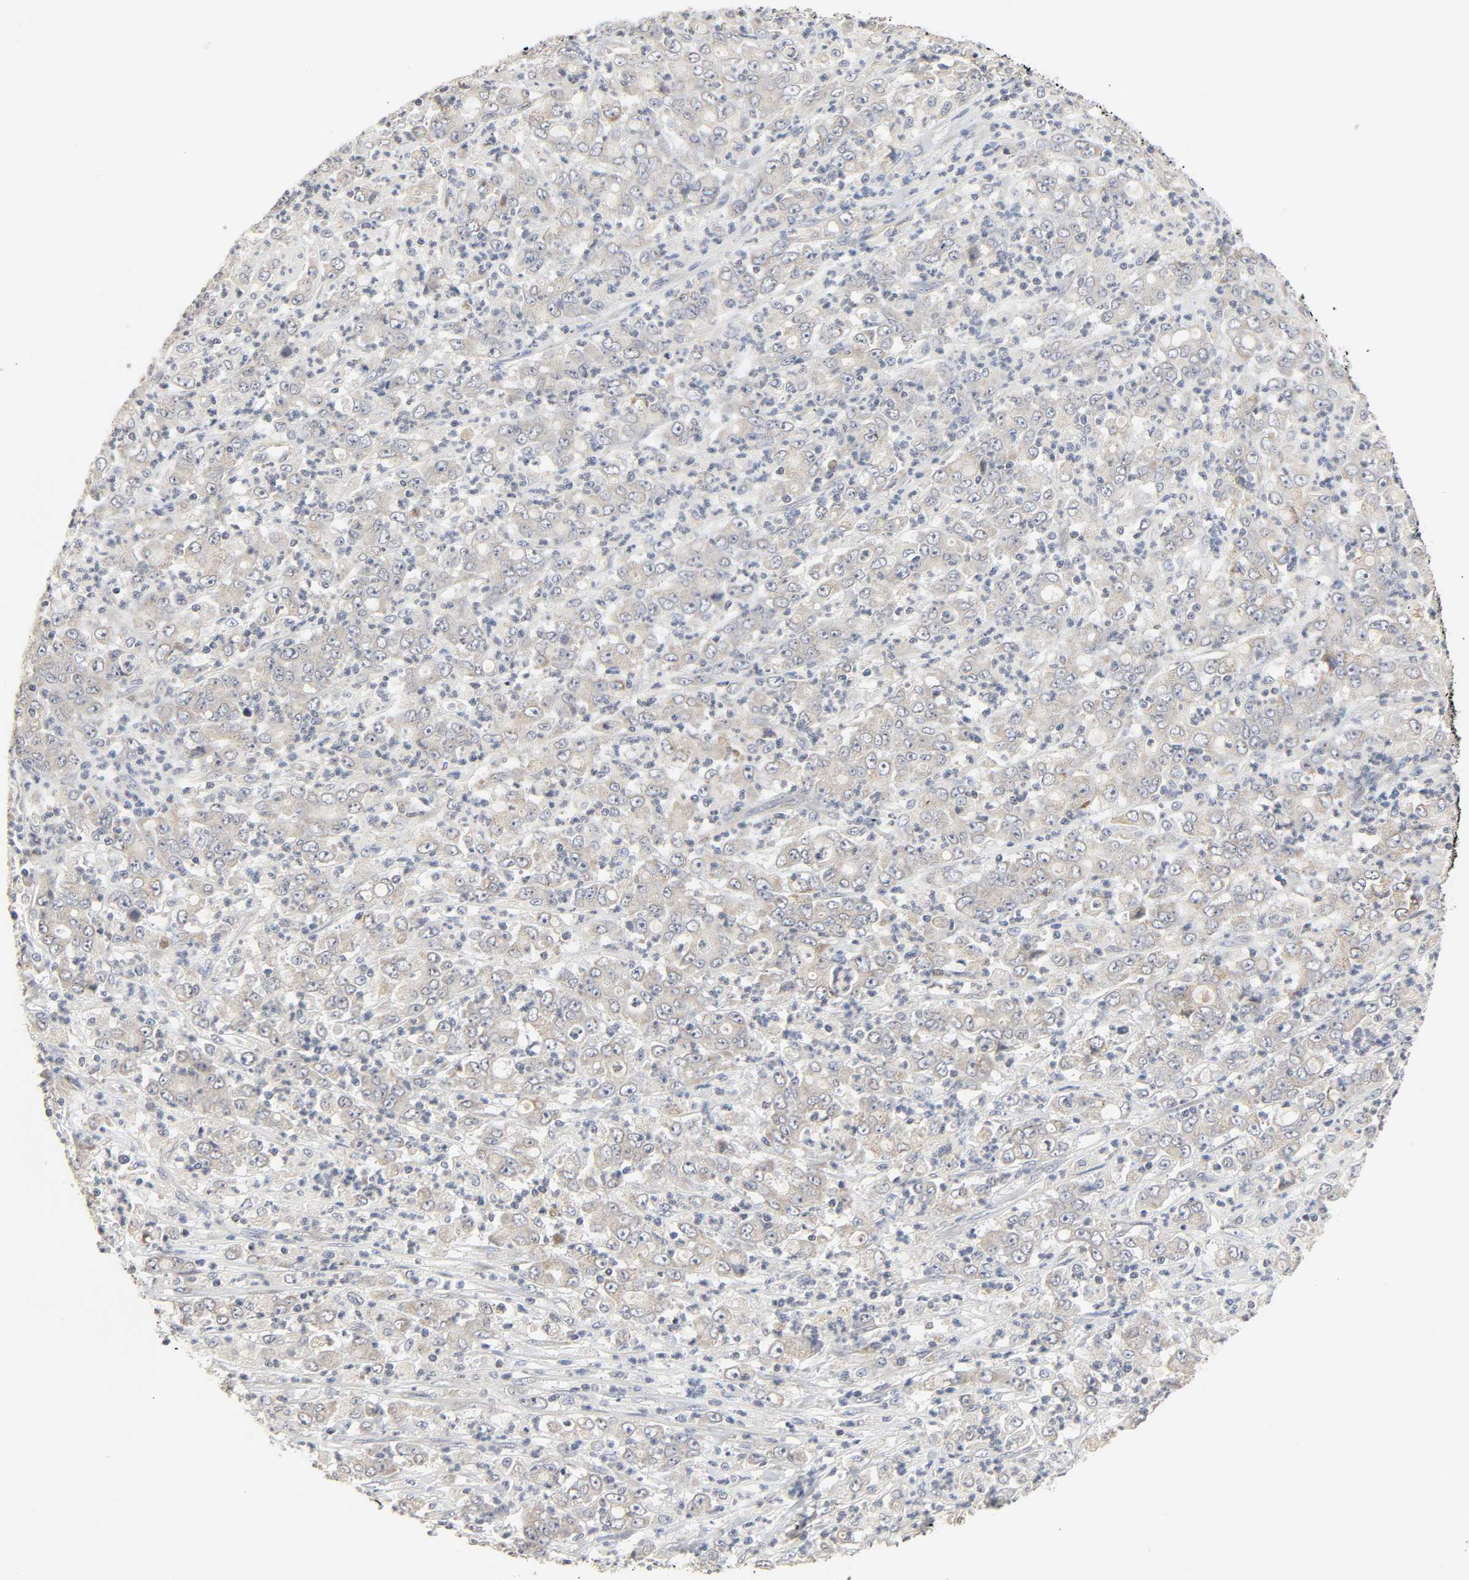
{"staining": {"intensity": "negative", "quantity": "none", "location": "none"}, "tissue": "stomach cancer", "cell_type": "Tumor cells", "image_type": "cancer", "snomed": [{"axis": "morphology", "description": "Adenocarcinoma, NOS"}, {"axis": "topography", "description": "Stomach, lower"}], "caption": "This is an immunohistochemistry (IHC) image of human stomach cancer. There is no staining in tumor cells.", "gene": "CLEC4E", "patient": {"sex": "female", "age": 71}}